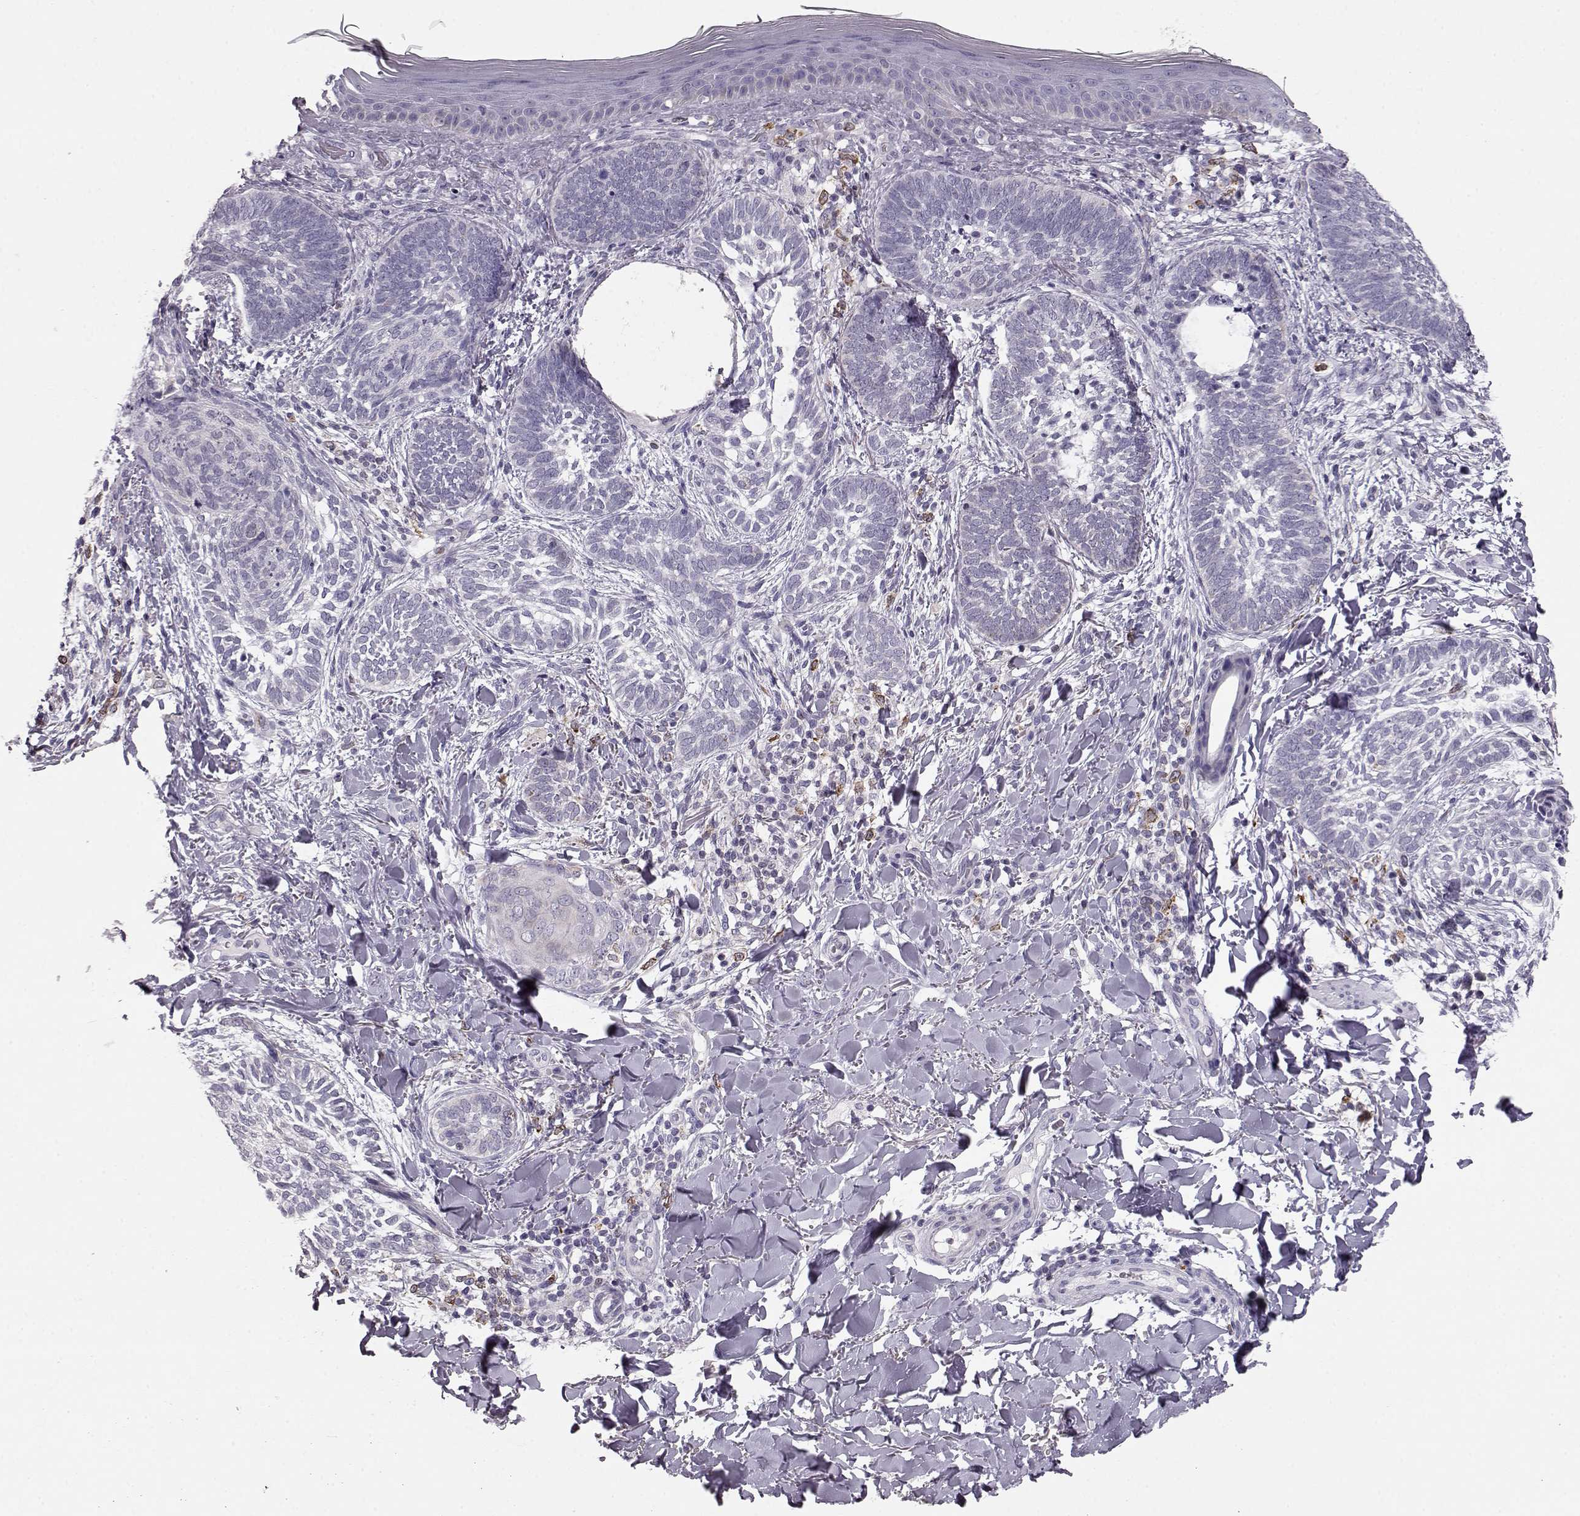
{"staining": {"intensity": "negative", "quantity": "none", "location": "none"}, "tissue": "skin cancer", "cell_type": "Tumor cells", "image_type": "cancer", "snomed": [{"axis": "morphology", "description": "Normal tissue, NOS"}, {"axis": "morphology", "description": "Basal cell carcinoma"}, {"axis": "topography", "description": "Skin"}], "caption": "An image of skin cancer stained for a protein exhibits no brown staining in tumor cells.", "gene": "ELOVL5", "patient": {"sex": "male", "age": 46}}